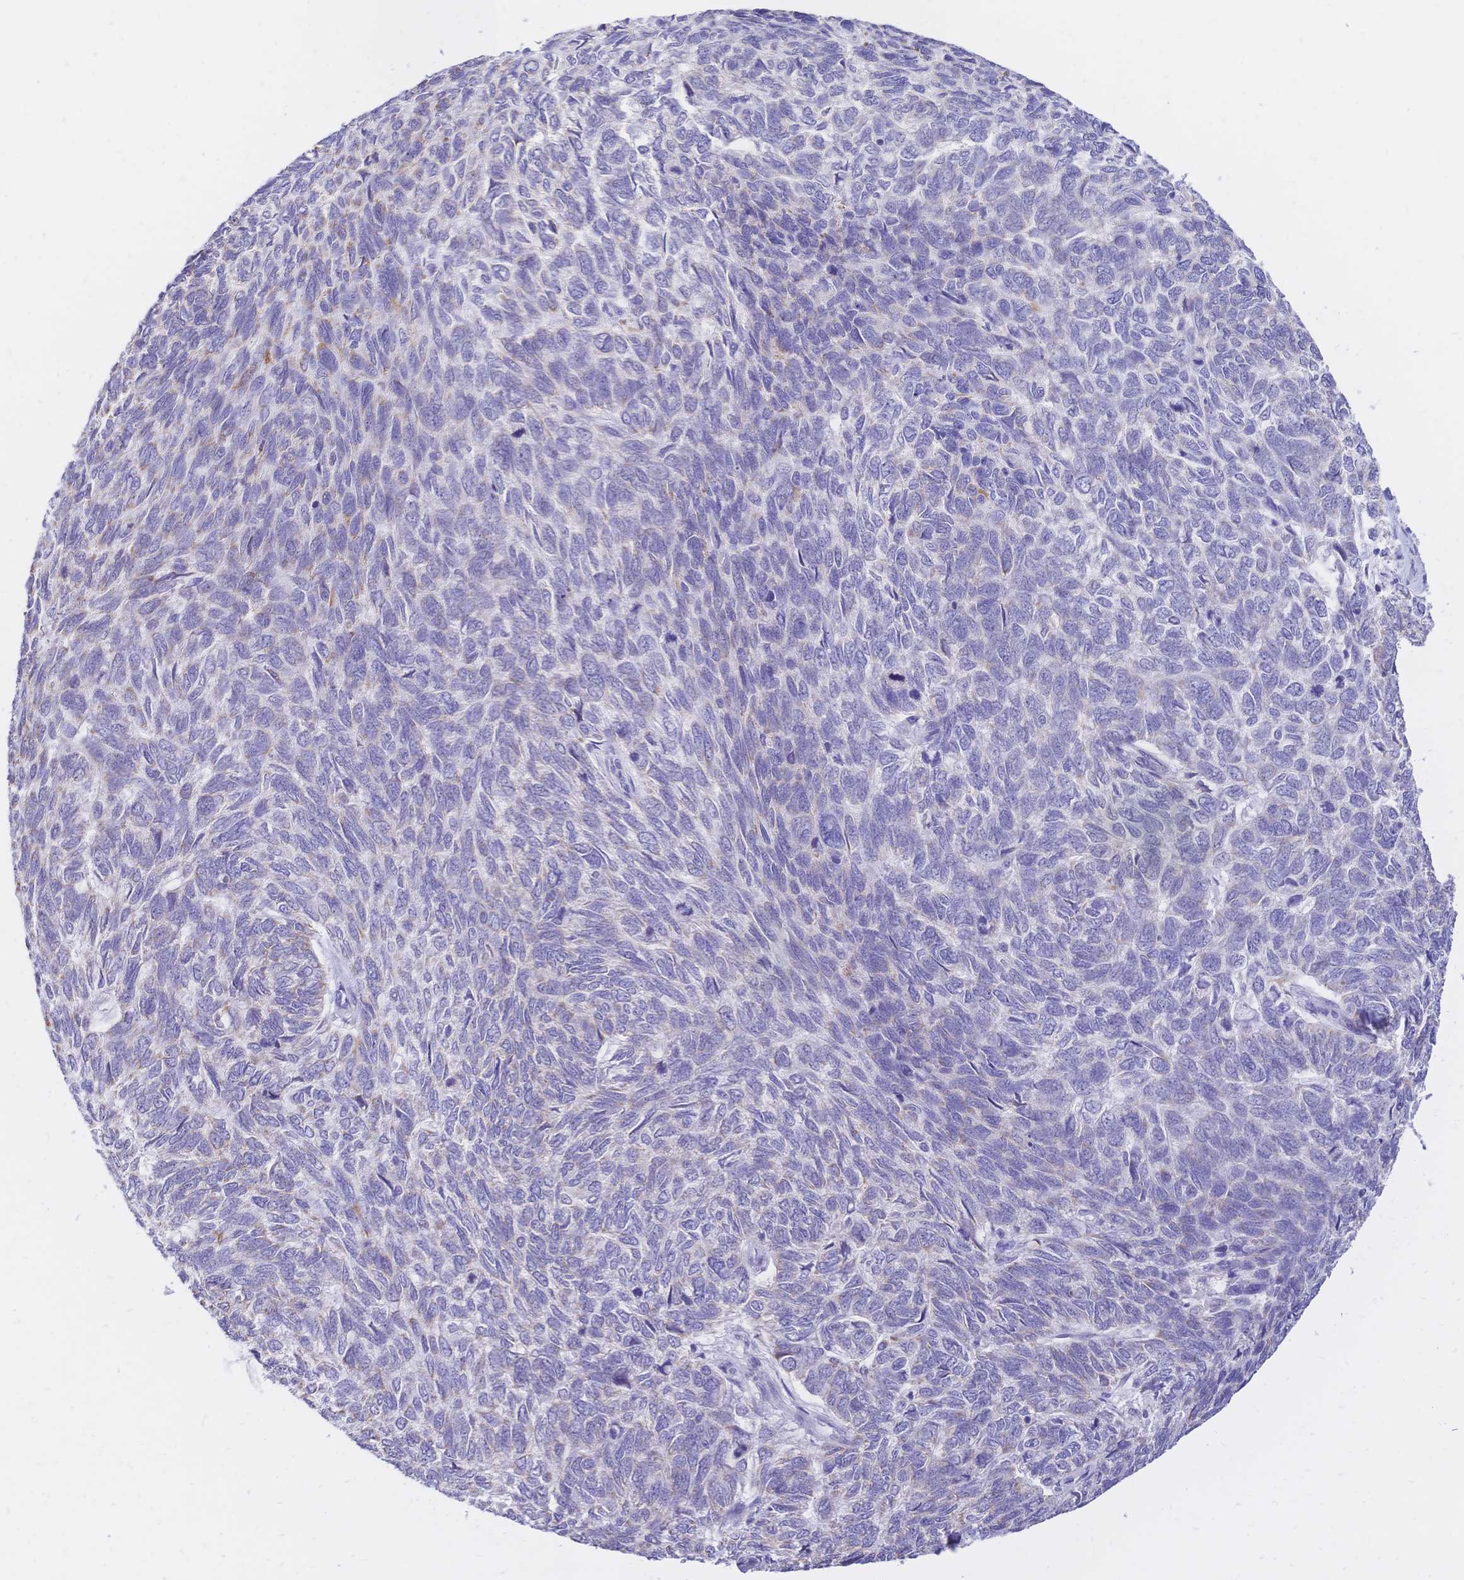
{"staining": {"intensity": "negative", "quantity": "none", "location": "none"}, "tissue": "skin cancer", "cell_type": "Tumor cells", "image_type": "cancer", "snomed": [{"axis": "morphology", "description": "Basal cell carcinoma"}, {"axis": "topography", "description": "Skin"}], "caption": "Tumor cells show no significant protein staining in basal cell carcinoma (skin).", "gene": "CLEC18B", "patient": {"sex": "female", "age": 65}}